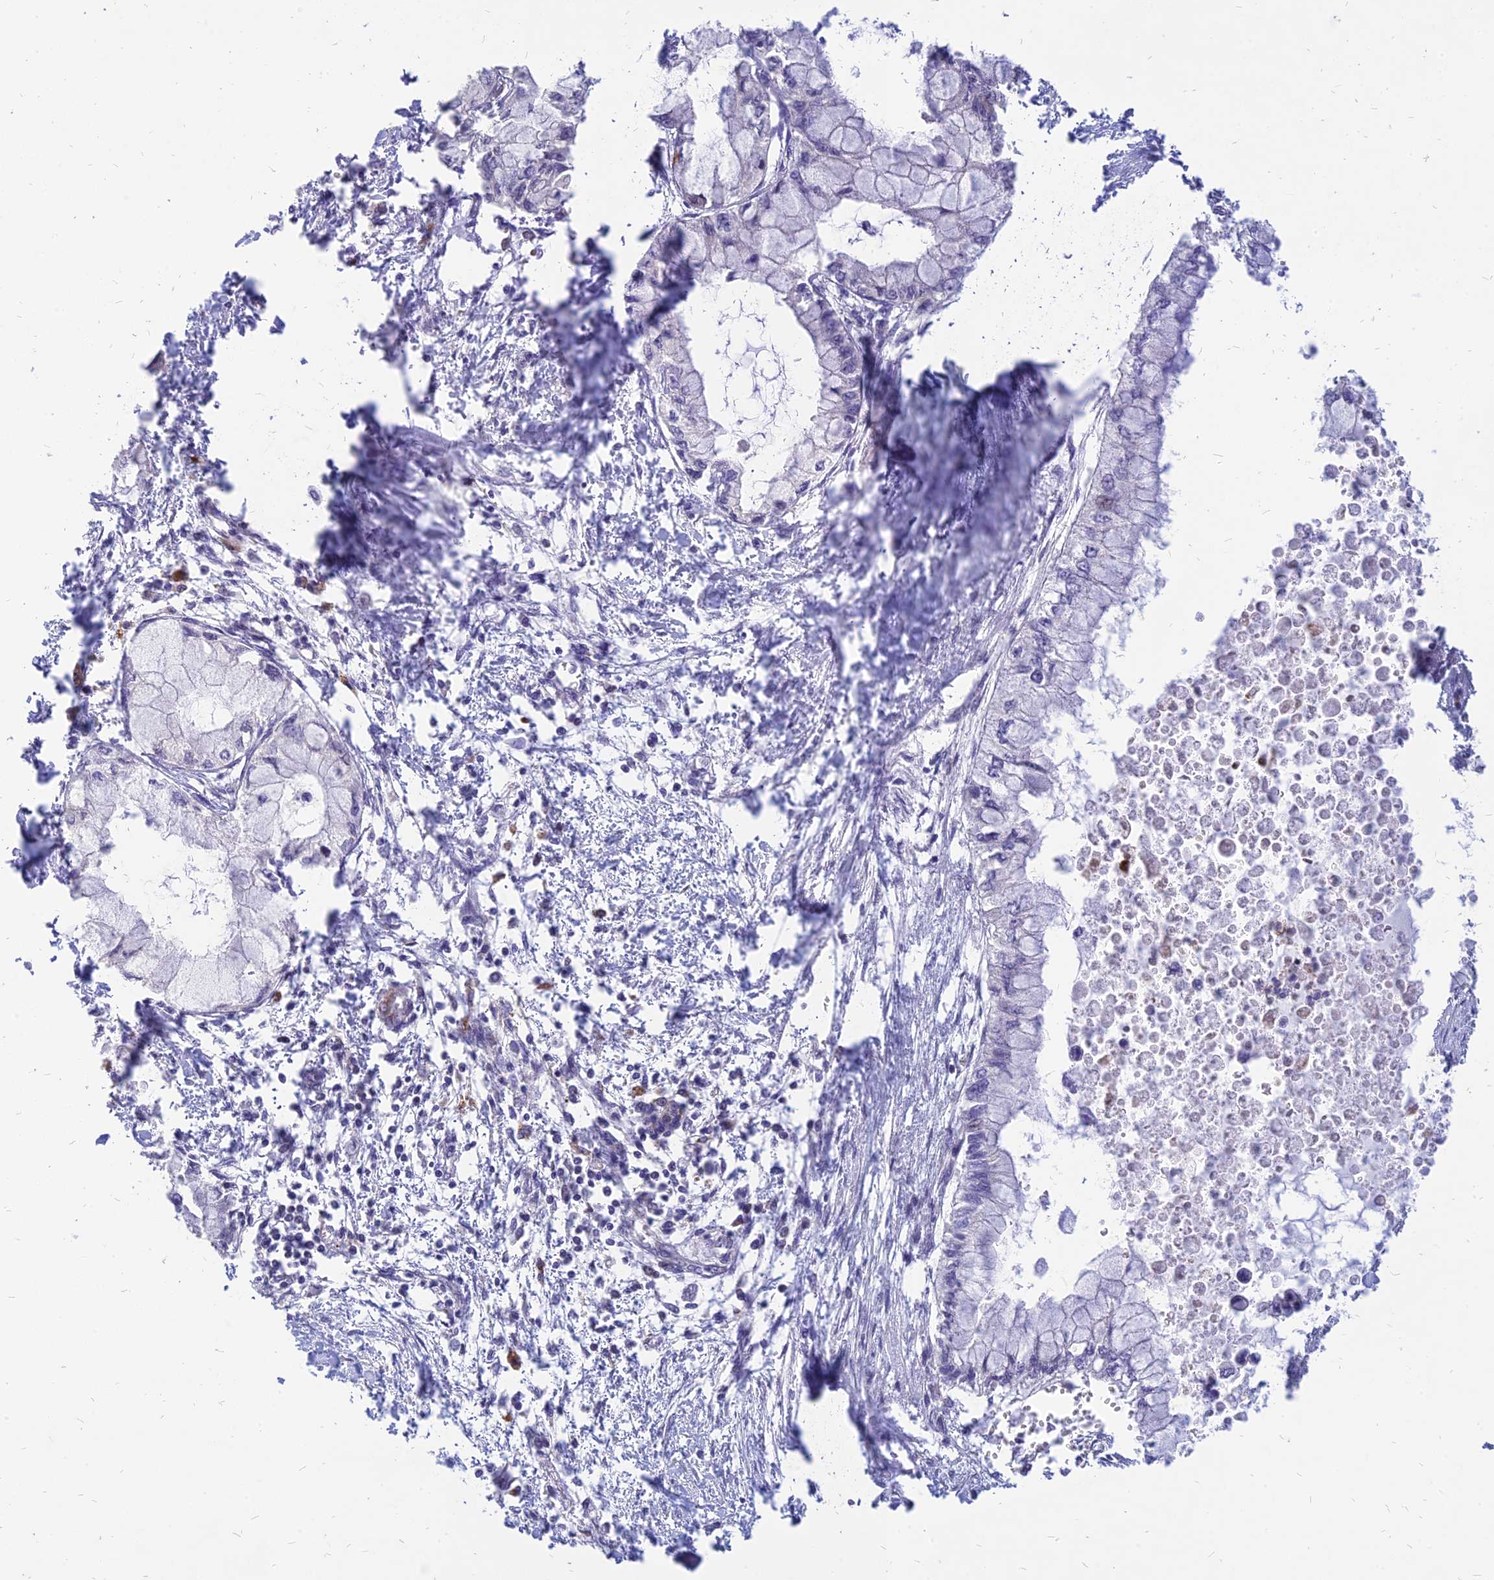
{"staining": {"intensity": "negative", "quantity": "none", "location": "none"}, "tissue": "pancreatic cancer", "cell_type": "Tumor cells", "image_type": "cancer", "snomed": [{"axis": "morphology", "description": "Adenocarcinoma, NOS"}, {"axis": "topography", "description": "Pancreas"}], "caption": "Human adenocarcinoma (pancreatic) stained for a protein using immunohistochemistry (IHC) shows no positivity in tumor cells.", "gene": "ST3GAL6", "patient": {"sex": "male", "age": 48}}